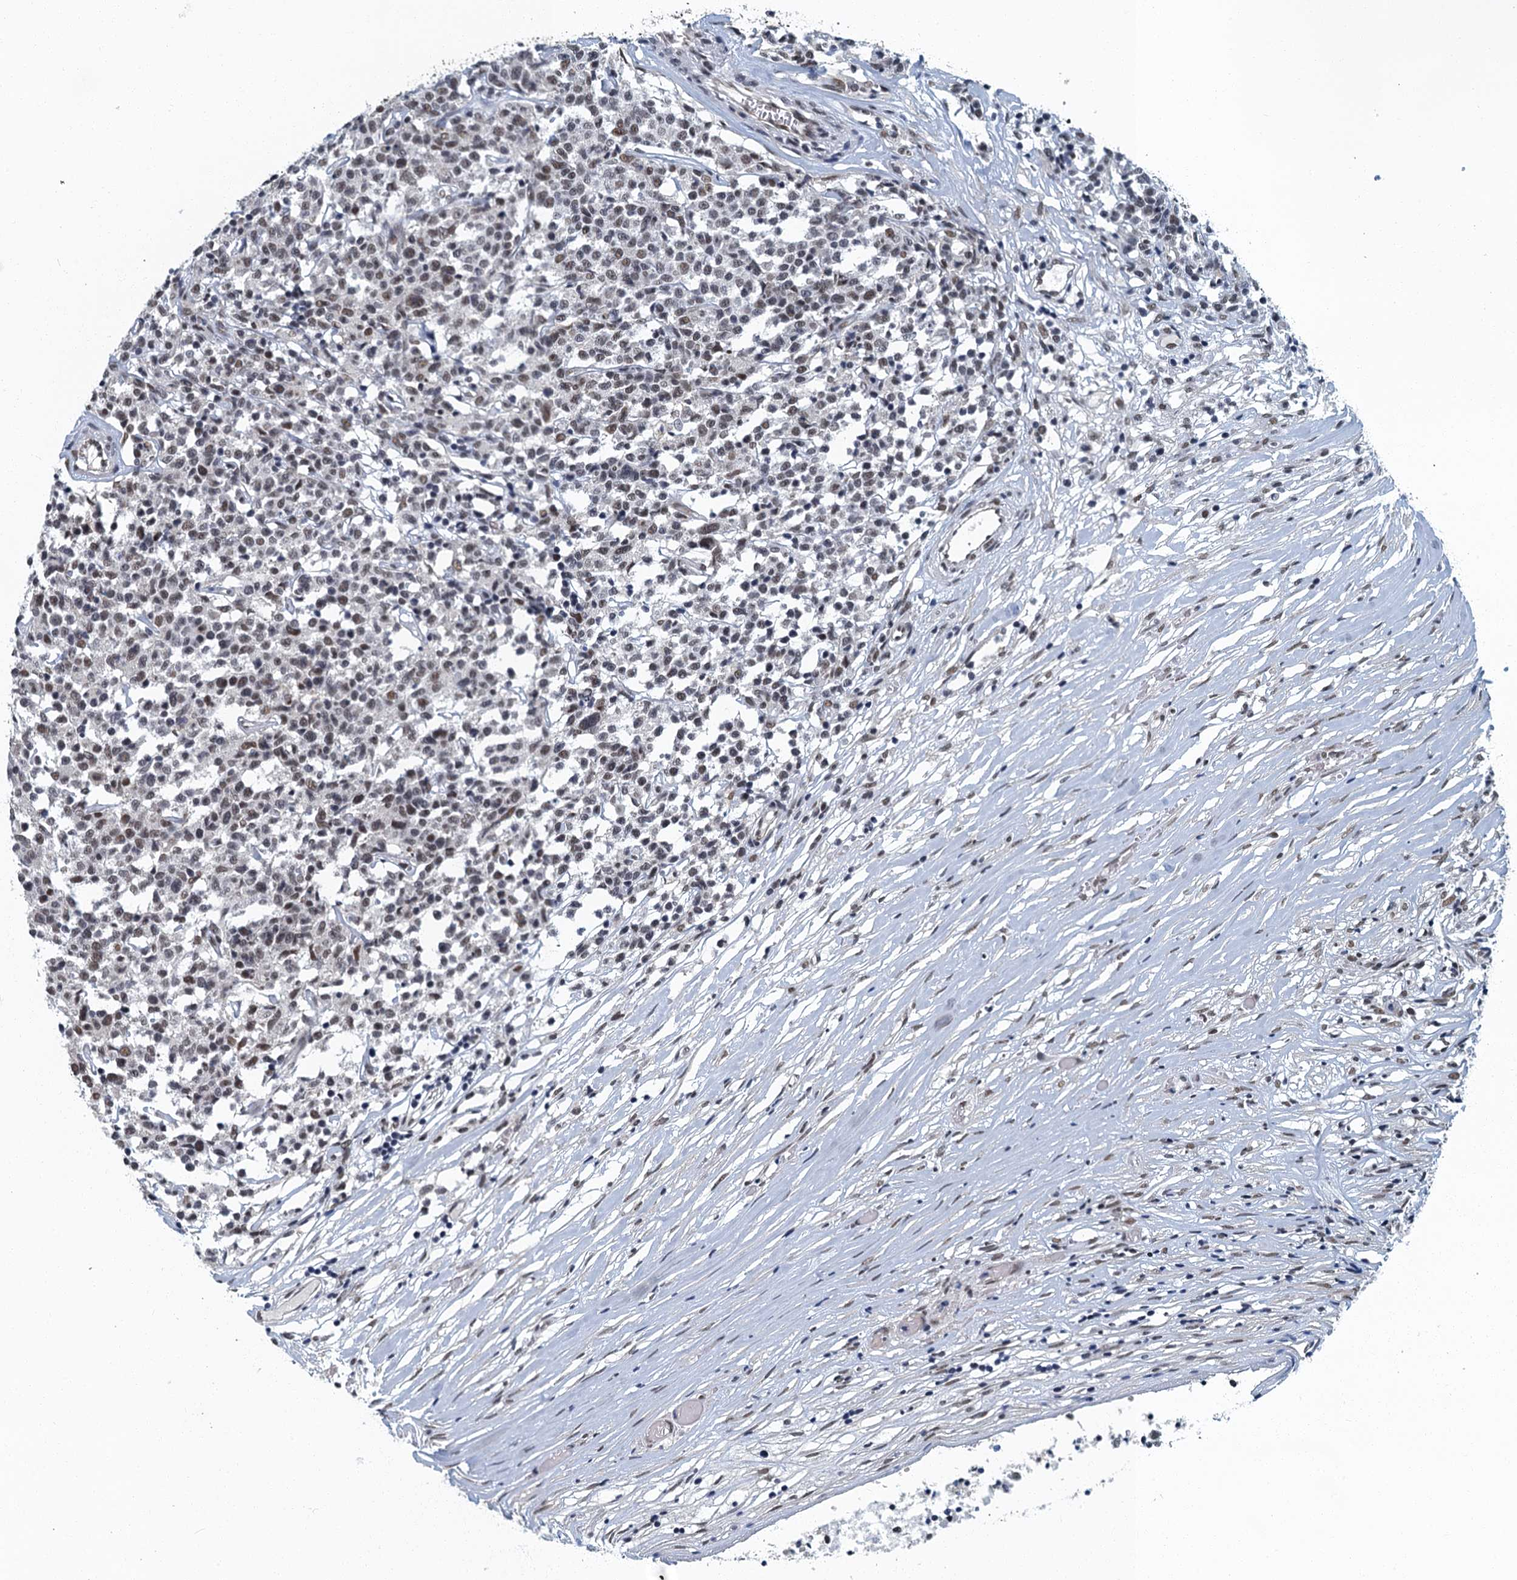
{"staining": {"intensity": "moderate", "quantity": "25%-75%", "location": "nuclear"}, "tissue": "lymphoma", "cell_type": "Tumor cells", "image_type": "cancer", "snomed": [{"axis": "morphology", "description": "Malignant lymphoma, non-Hodgkin's type, Low grade"}, {"axis": "topography", "description": "Small intestine"}], "caption": "A brown stain shows moderate nuclear staining of a protein in low-grade malignant lymphoma, non-Hodgkin's type tumor cells. (Brightfield microscopy of DAB IHC at high magnification).", "gene": "GADL1", "patient": {"sex": "female", "age": 59}}